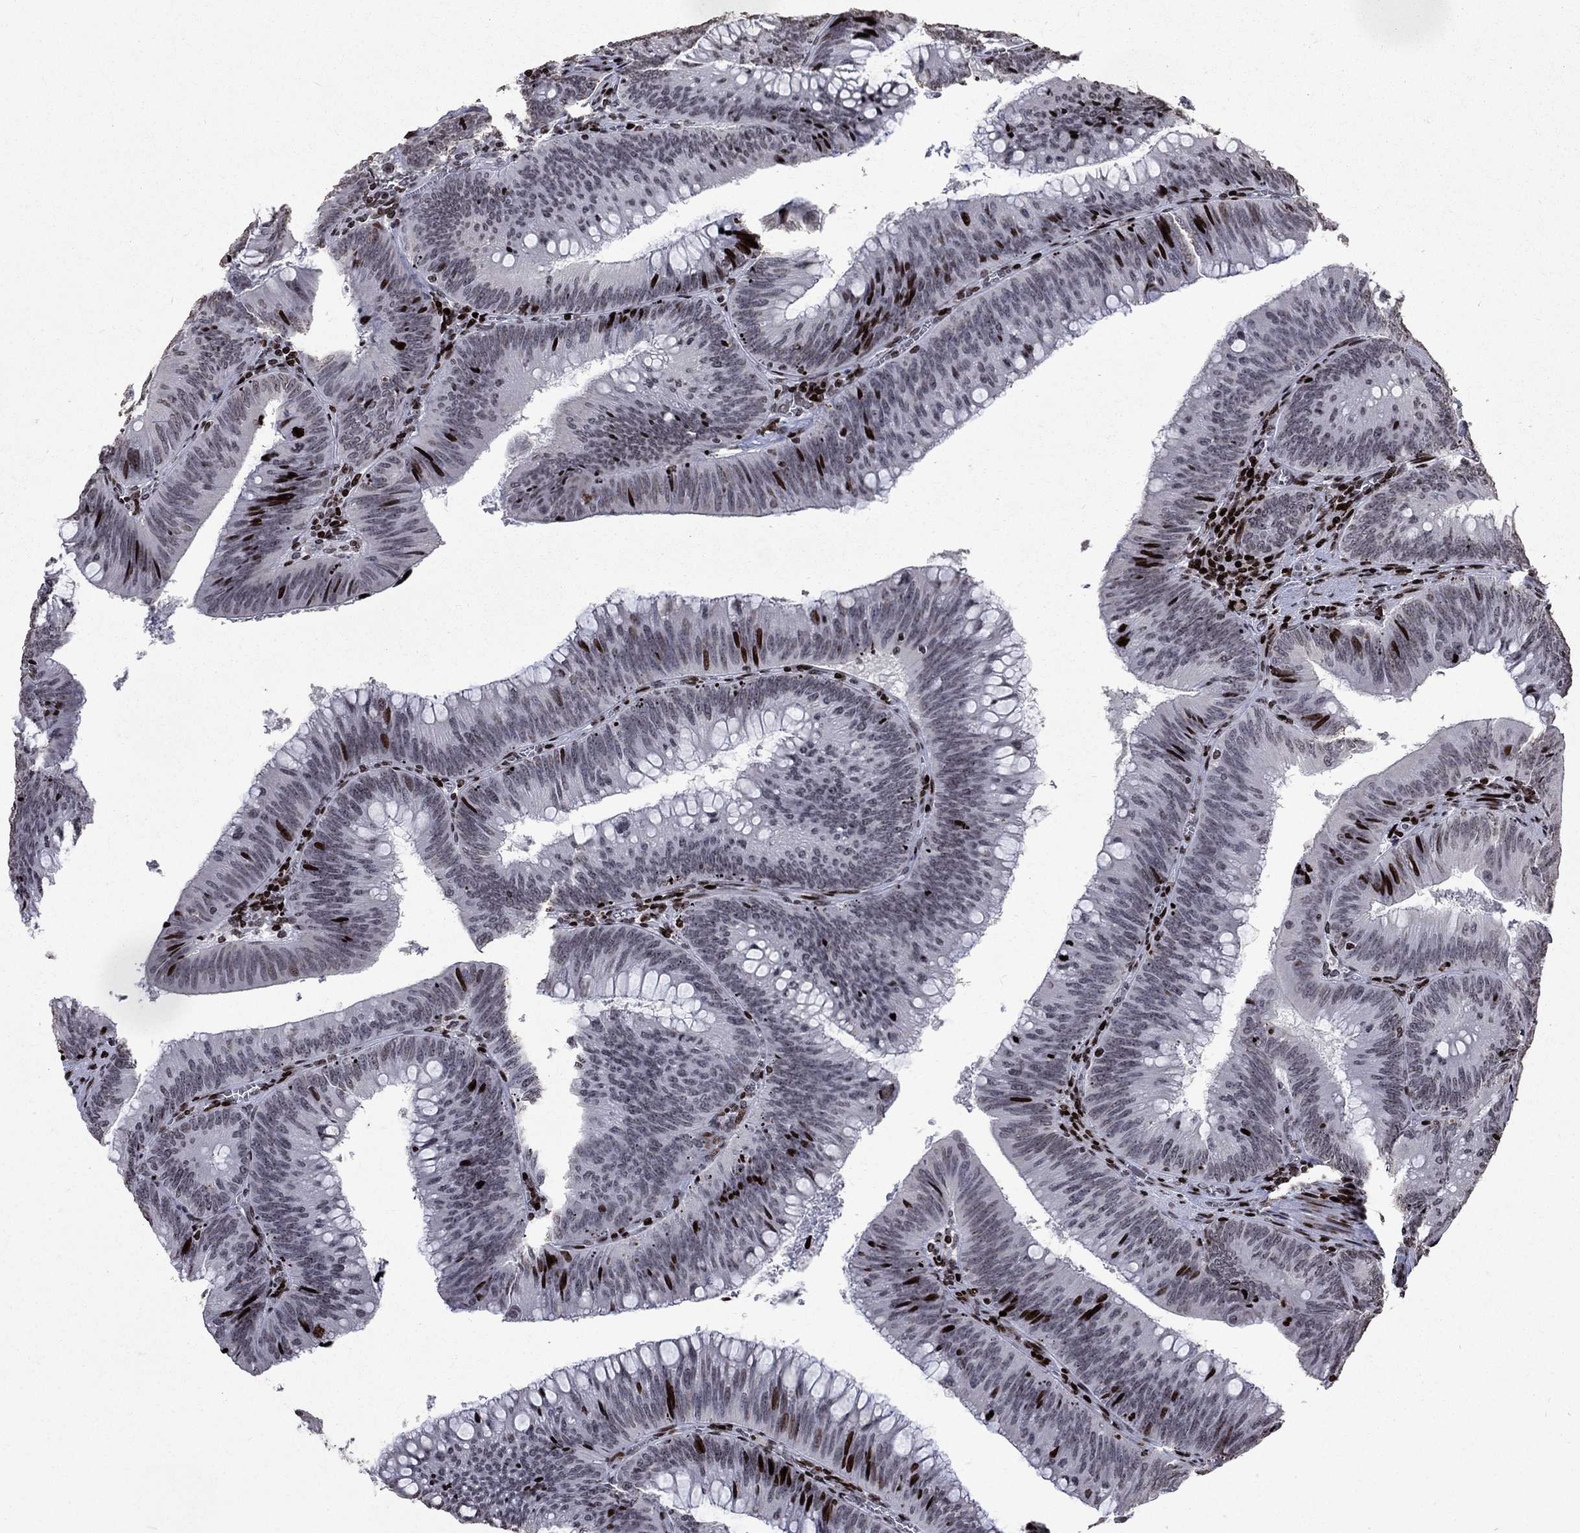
{"staining": {"intensity": "strong", "quantity": "<25%", "location": "nuclear"}, "tissue": "colorectal cancer", "cell_type": "Tumor cells", "image_type": "cancer", "snomed": [{"axis": "morphology", "description": "Adenocarcinoma, NOS"}, {"axis": "topography", "description": "Rectum"}], "caption": "Protein positivity by immunohistochemistry shows strong nuclear positivity in about <25% of tumor cells in colorectal adenocarcinoma.", "gene": "SRSF3", "patient": {"sex": "female", "age": 72}}